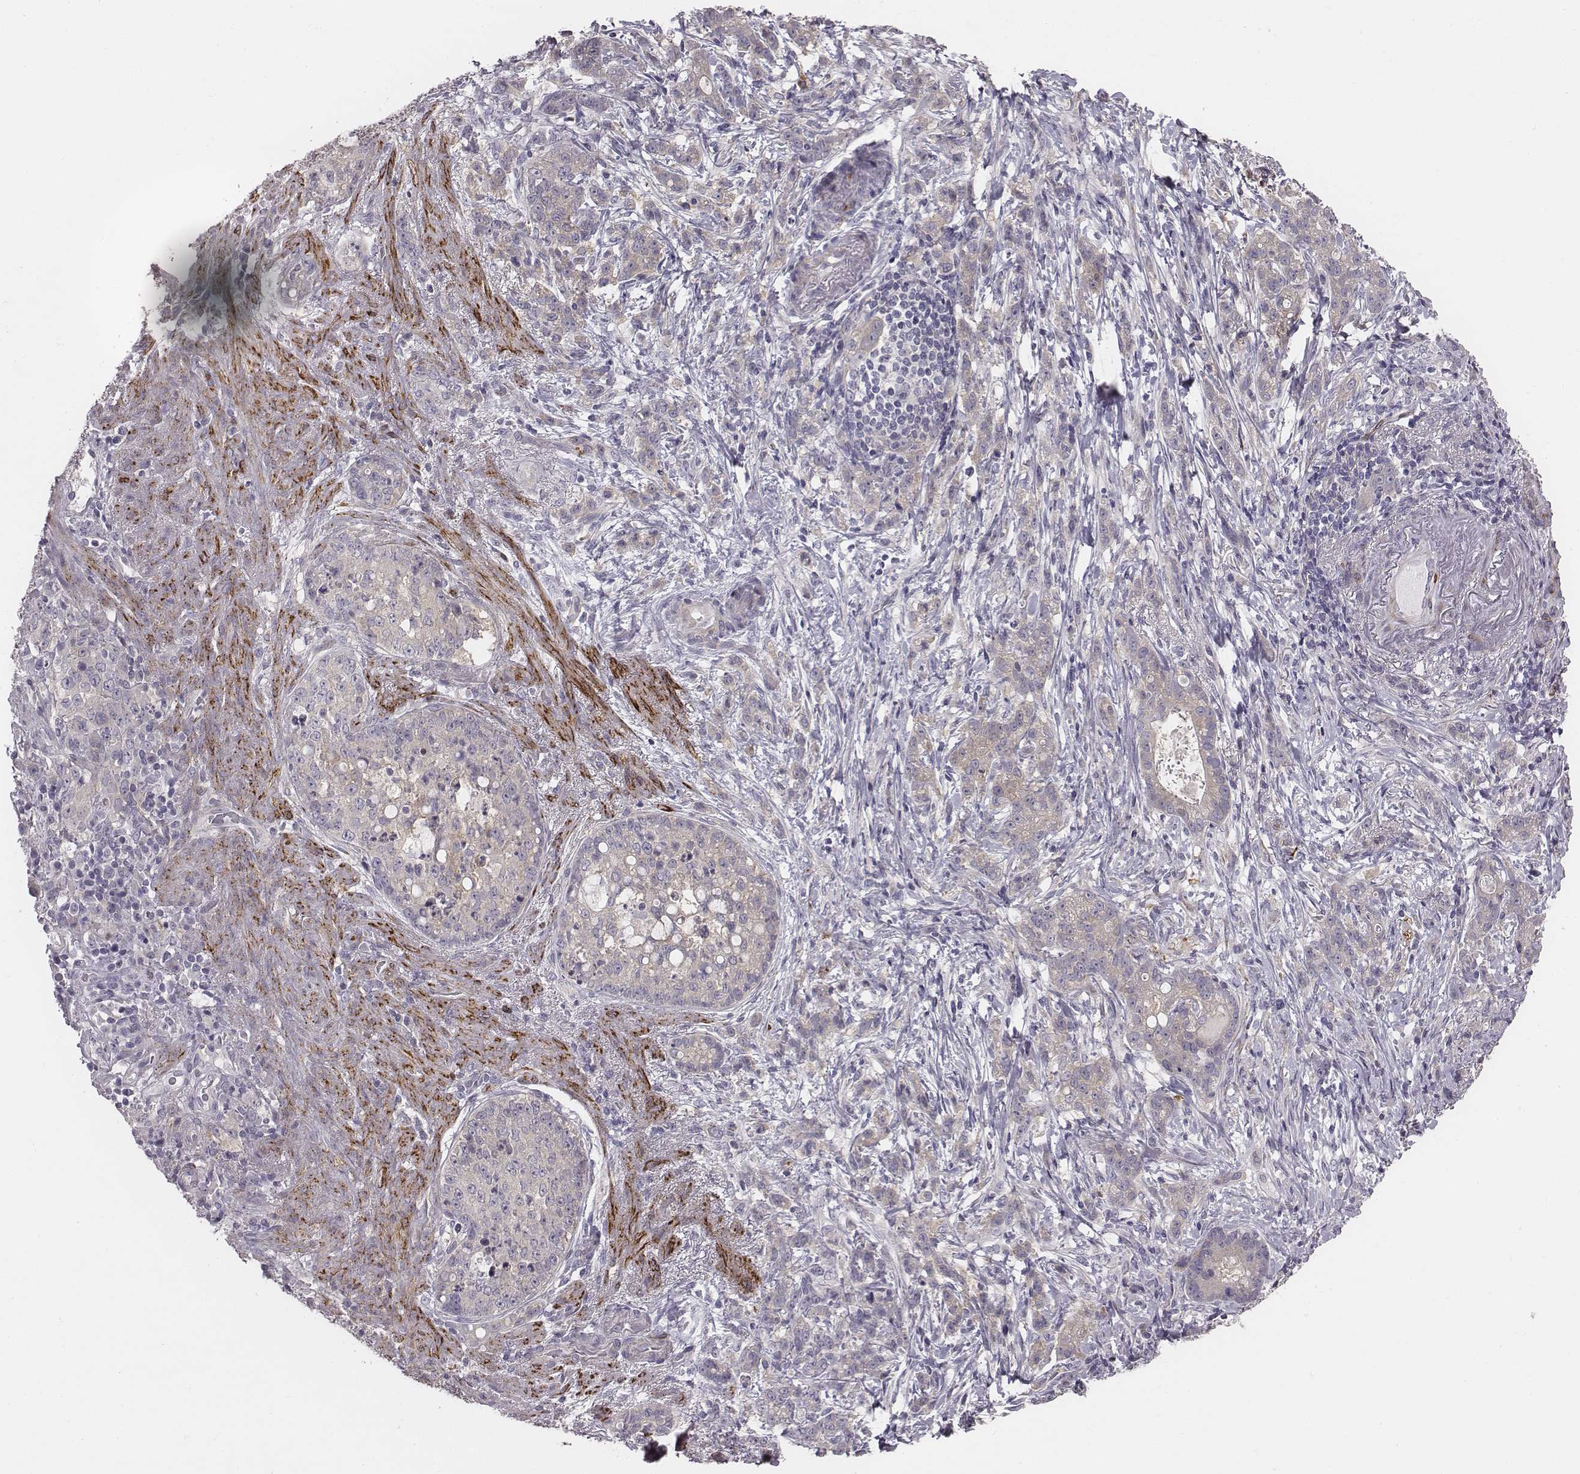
{"staining": {"intensity": "negative", "quantity": "none", "location": "none"}, "tissue": "stomach cancer", "cell_type": "Tumor cells", "image_type": "cancer", "snomed": [{"axis": "morphology", "description": "Adenocarcinoma, NOS"}, {"axis": "topography", "description": "Stomach, lower"}], "caption": "High power microscopy image of an immunohistochemistry image of stomach cancer (adenocarcinoma), revealing no significant staining in tumor cells.", "gene": "PRKCZ", "patient": {"sex": "male", "age": 88}}